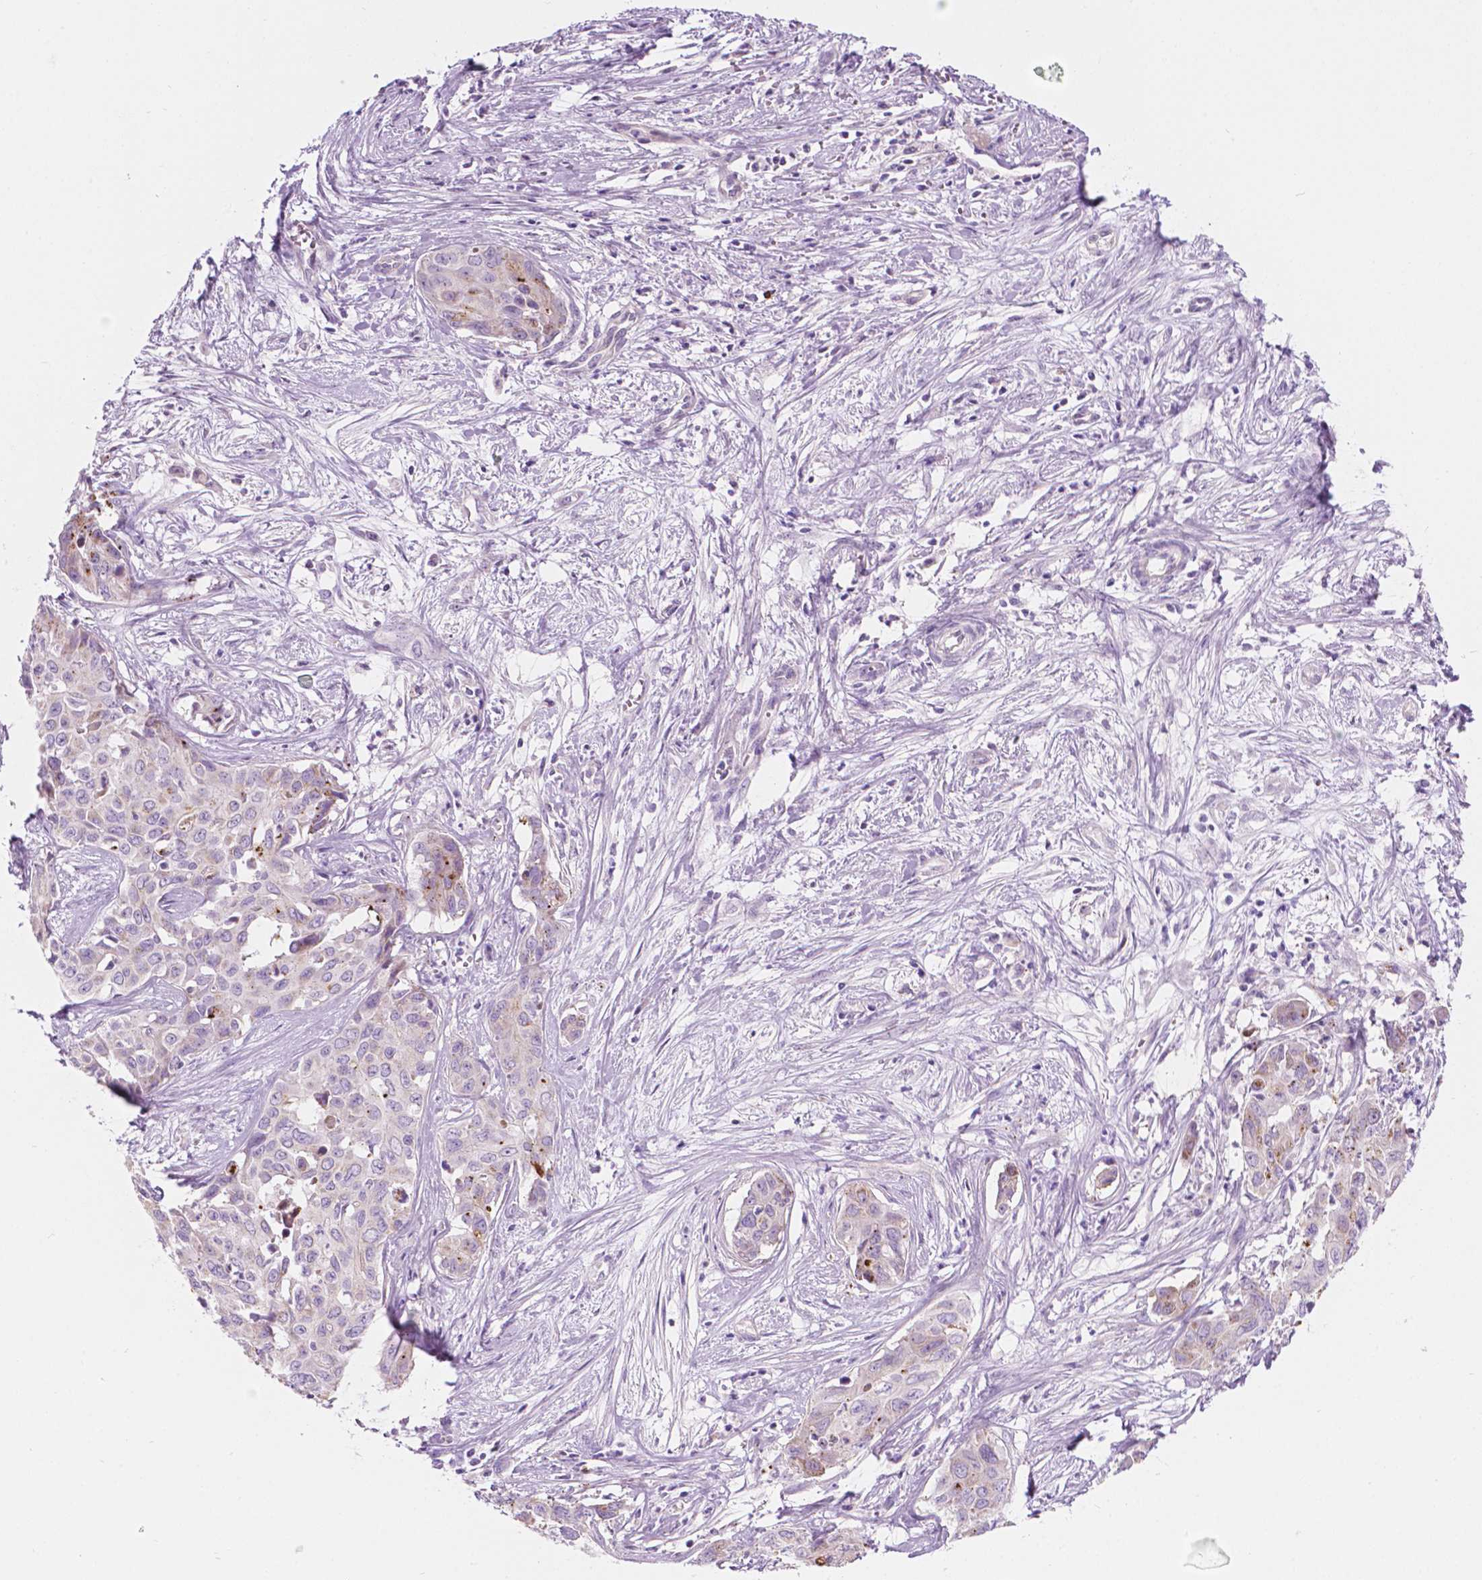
{"staining": {"intensity": "weak", "quantity": "<25%", "location": "cytoplasmic/membranous"}, "tissue": "liver cancer", "cell_type": "Tumor cells", "image_type": "cancer", "snomed": [{"axis": "morphology", "description": "Cholangiocarcinoma"}, {"axis": "topography", "description": "Liver"}], "caption": "This is an IHC image of human liver cancer (cholangiocarcinoma). There is no positivity in tumor cells.", "gene": "NOS1AP", "patient": {"sex": "female", "age": 65}}